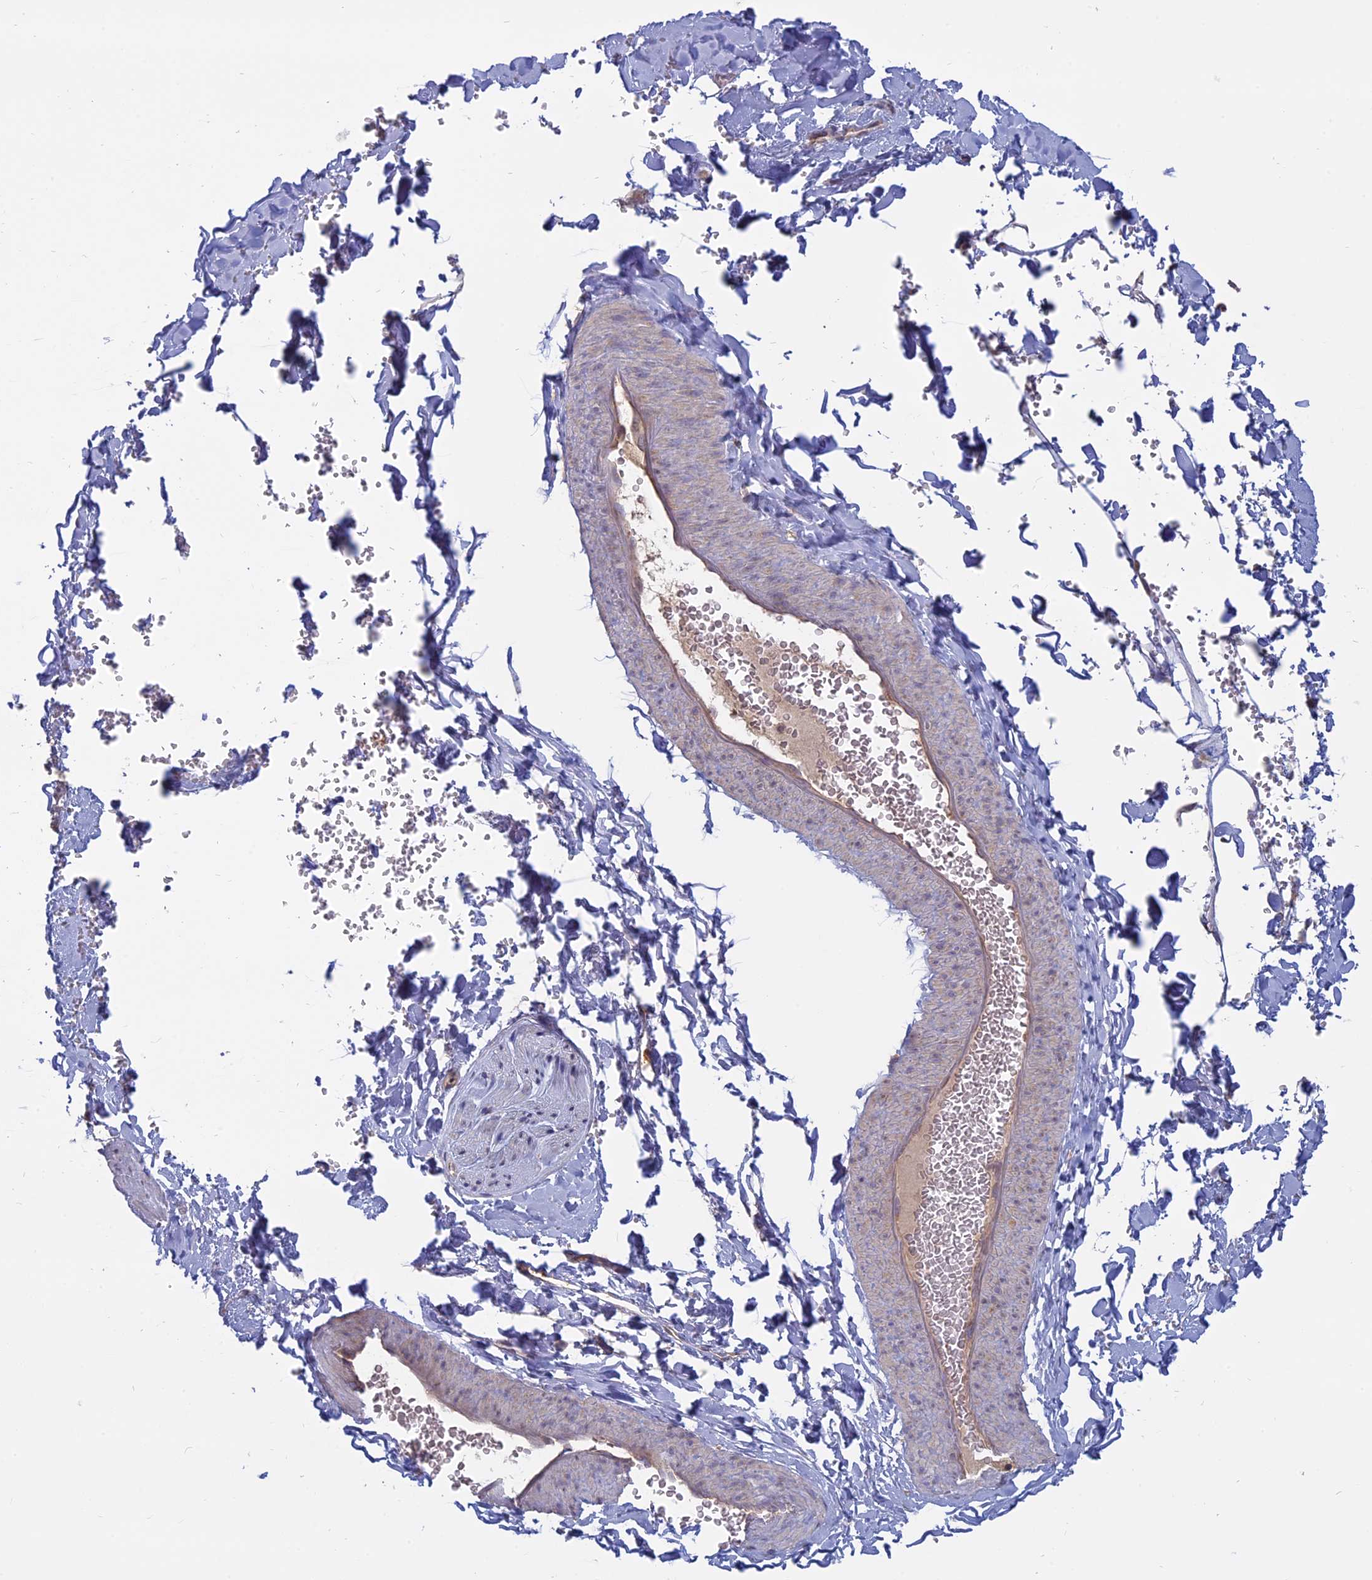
{"staining": {"intensity": "weak", "quantity": ">75%", "location": "cytoplasmic/membranous"}, "tissue": "adipose tissue", "cell_type": "Adipocytes", "image_type": "normal", "snomed": [{"axis": "morphology", "description": "Normal tissue, NOS"}, {"axis": "topography", "description": "Gallbladder"}, {"axis": "topography", "description": "Peripheral nerve tissue"}], "caption": "This is a histology image of IHC staining of benign adipose tissue, which shows weak staining in the cytoplasmic/membranous of adipocytes.", "gene": "TMEM208", "patient": {"sex": "male", "age": 38}}